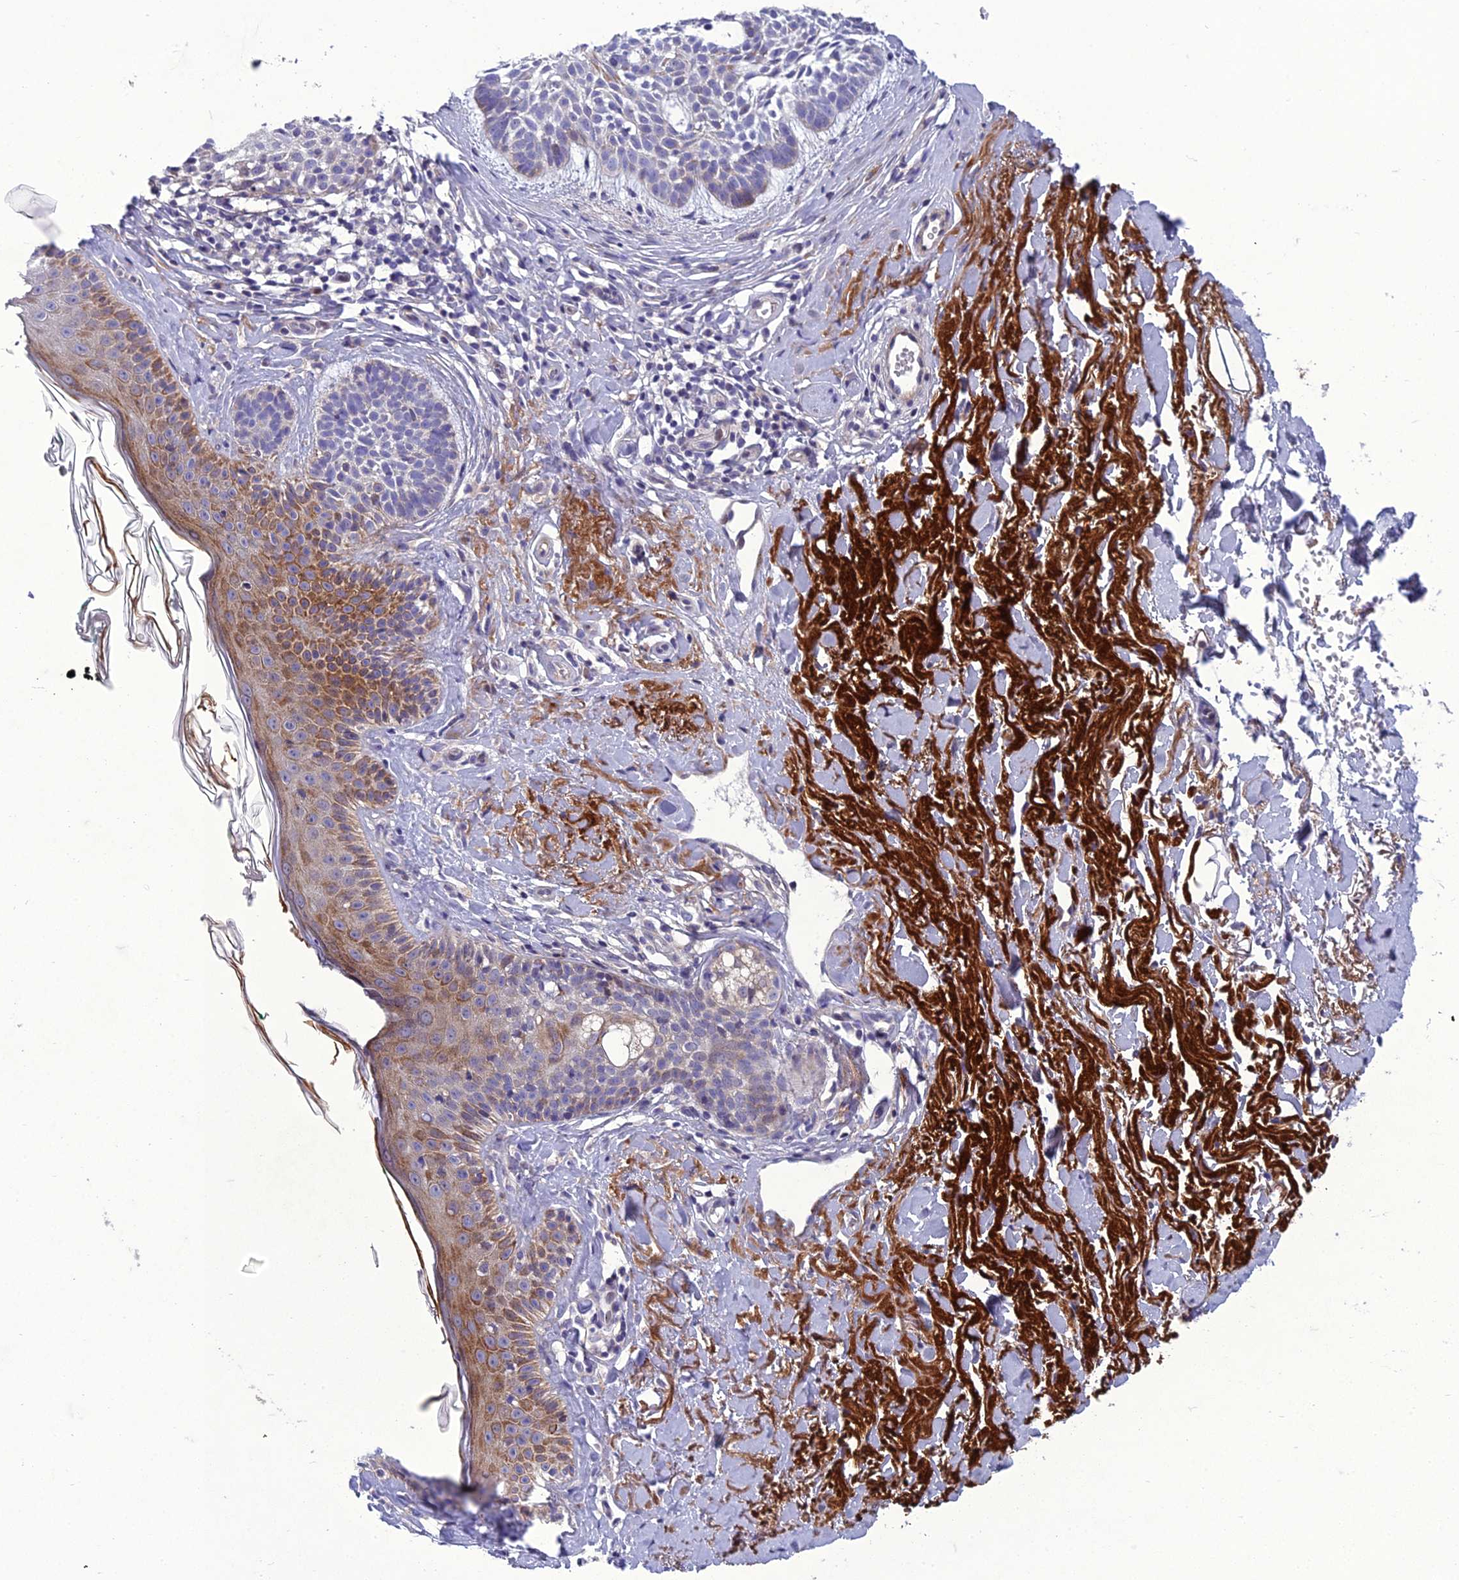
{"staining": {"intensity": "moderate", "quantity": "<25%", "location": "cytoplasmic/membranous"}, "tissue": "skin cancer", "cell_type": "Tumor cells", "image_type": "cancer", "snomed": [{"axis": "morphology", "description": "Basal cell carcinoma"}, {"axis": "topography", "description": "Skin"}], "caption": "Basal cell carcinoma (skin) was stained to show a protein in brown. There is low levels of moderate cytoplasmic/membranous expression in about <25% of tumor cells.", "gene": "ADIPOR2", "patient": {"sex": "male", "age": 71}}